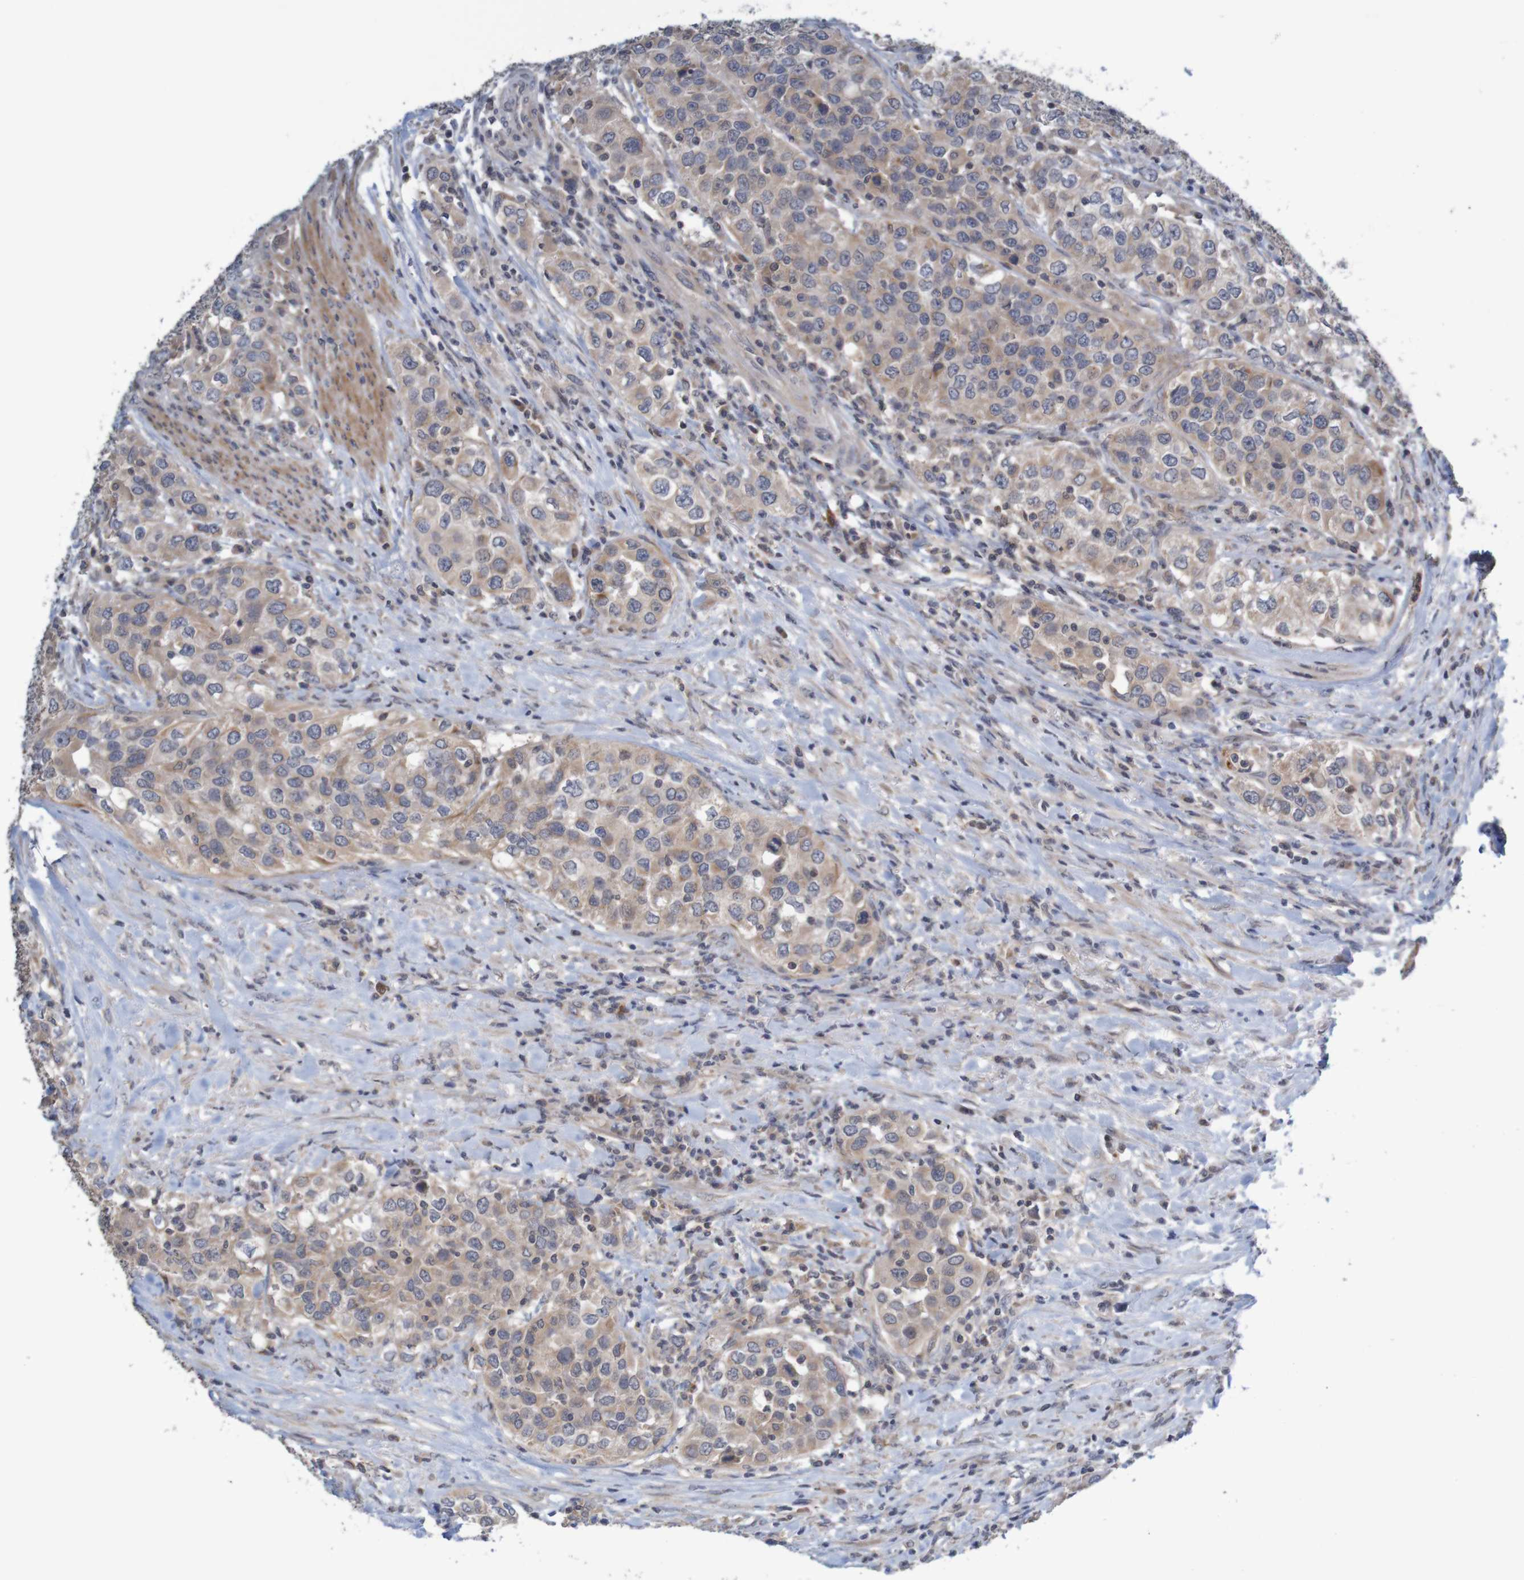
{"staining": {"intensity": "weak", "quantity": ">75%", "location": "cytoplasmic/membranous"}, "tissue": "urothelial cancer", "cell_type": "Tumor cells", "image_type": "cancer", "snomed": [{"axis": "morphology", "description": "Urothelial carcinoma, High grade"}, {"axis": "topography", "description": "Urinary bladder"}], "caption": "An immunohistochemistry micrograph of tumor tissue is shown. Protein staining in brown labels weak cytoplasmic/membranous positivity in urothelial cancer within tumor cells.", "gene": "ANKK1", "patient": {"sex": "female", "age": 80}}